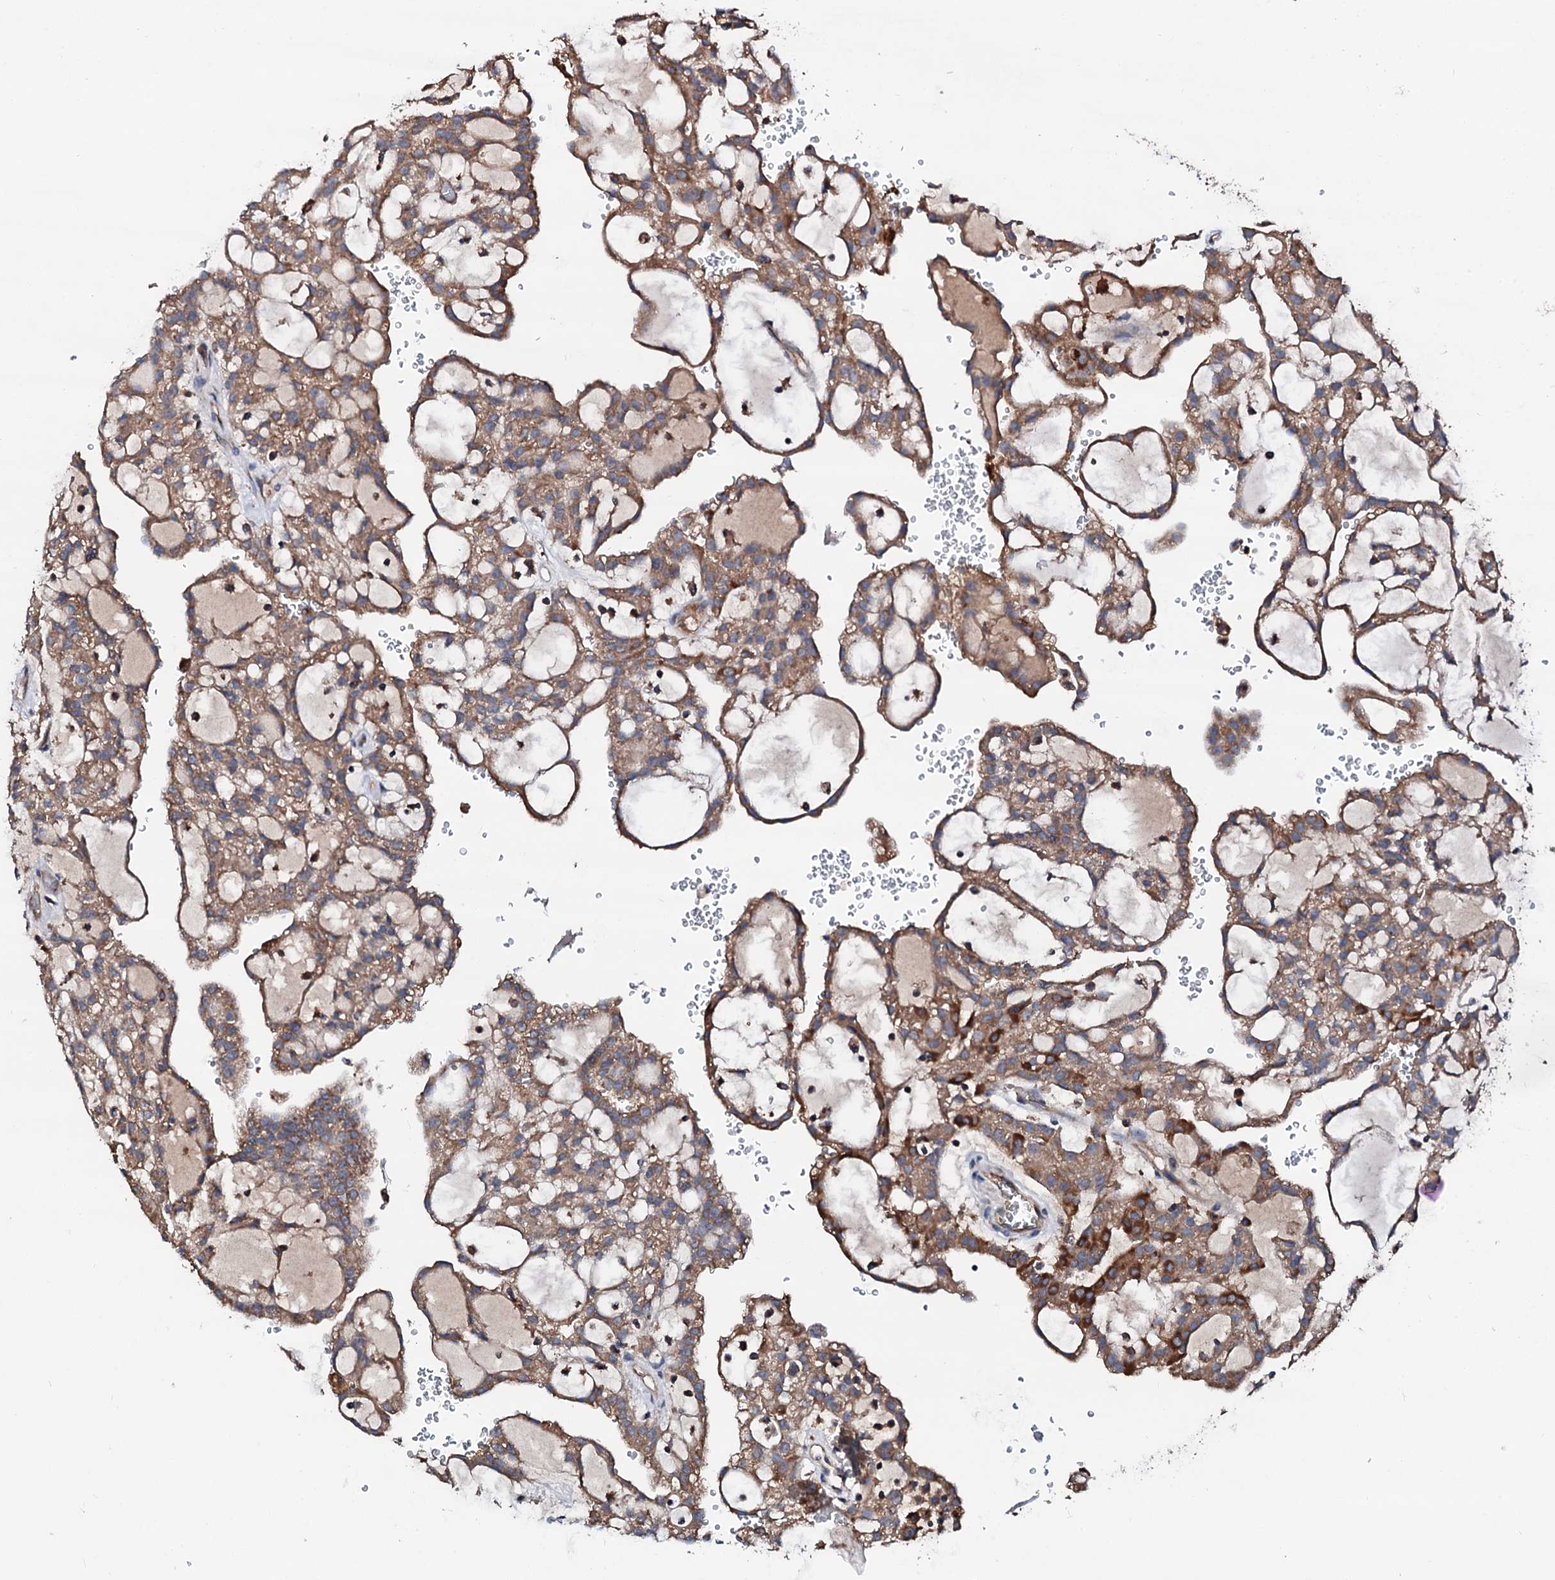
{"staining": {"intensity": "moderate", "quantity": ">75%", "location": "cytoplasmic/membranous"}, "tissue": "renal cancer", "cell_type": "Tumor cells", "image_type": "cancer", "snomed": [{"axis": "morphology", "description": "Adenocarcinoma, NOS"}, {"axis": "topography", "description": "Kidney"}], "caption": "The micrograph exhibits a brown stain indicating the presence of a protein in the cytoplasmic/membranous of tumor cells in adenocarcinoma (renal). The protein is shown in brown color, while the nuclei are stained blue.", "gene": "ST3GAL1", "patient": {"sex": "male", "age": 63}}